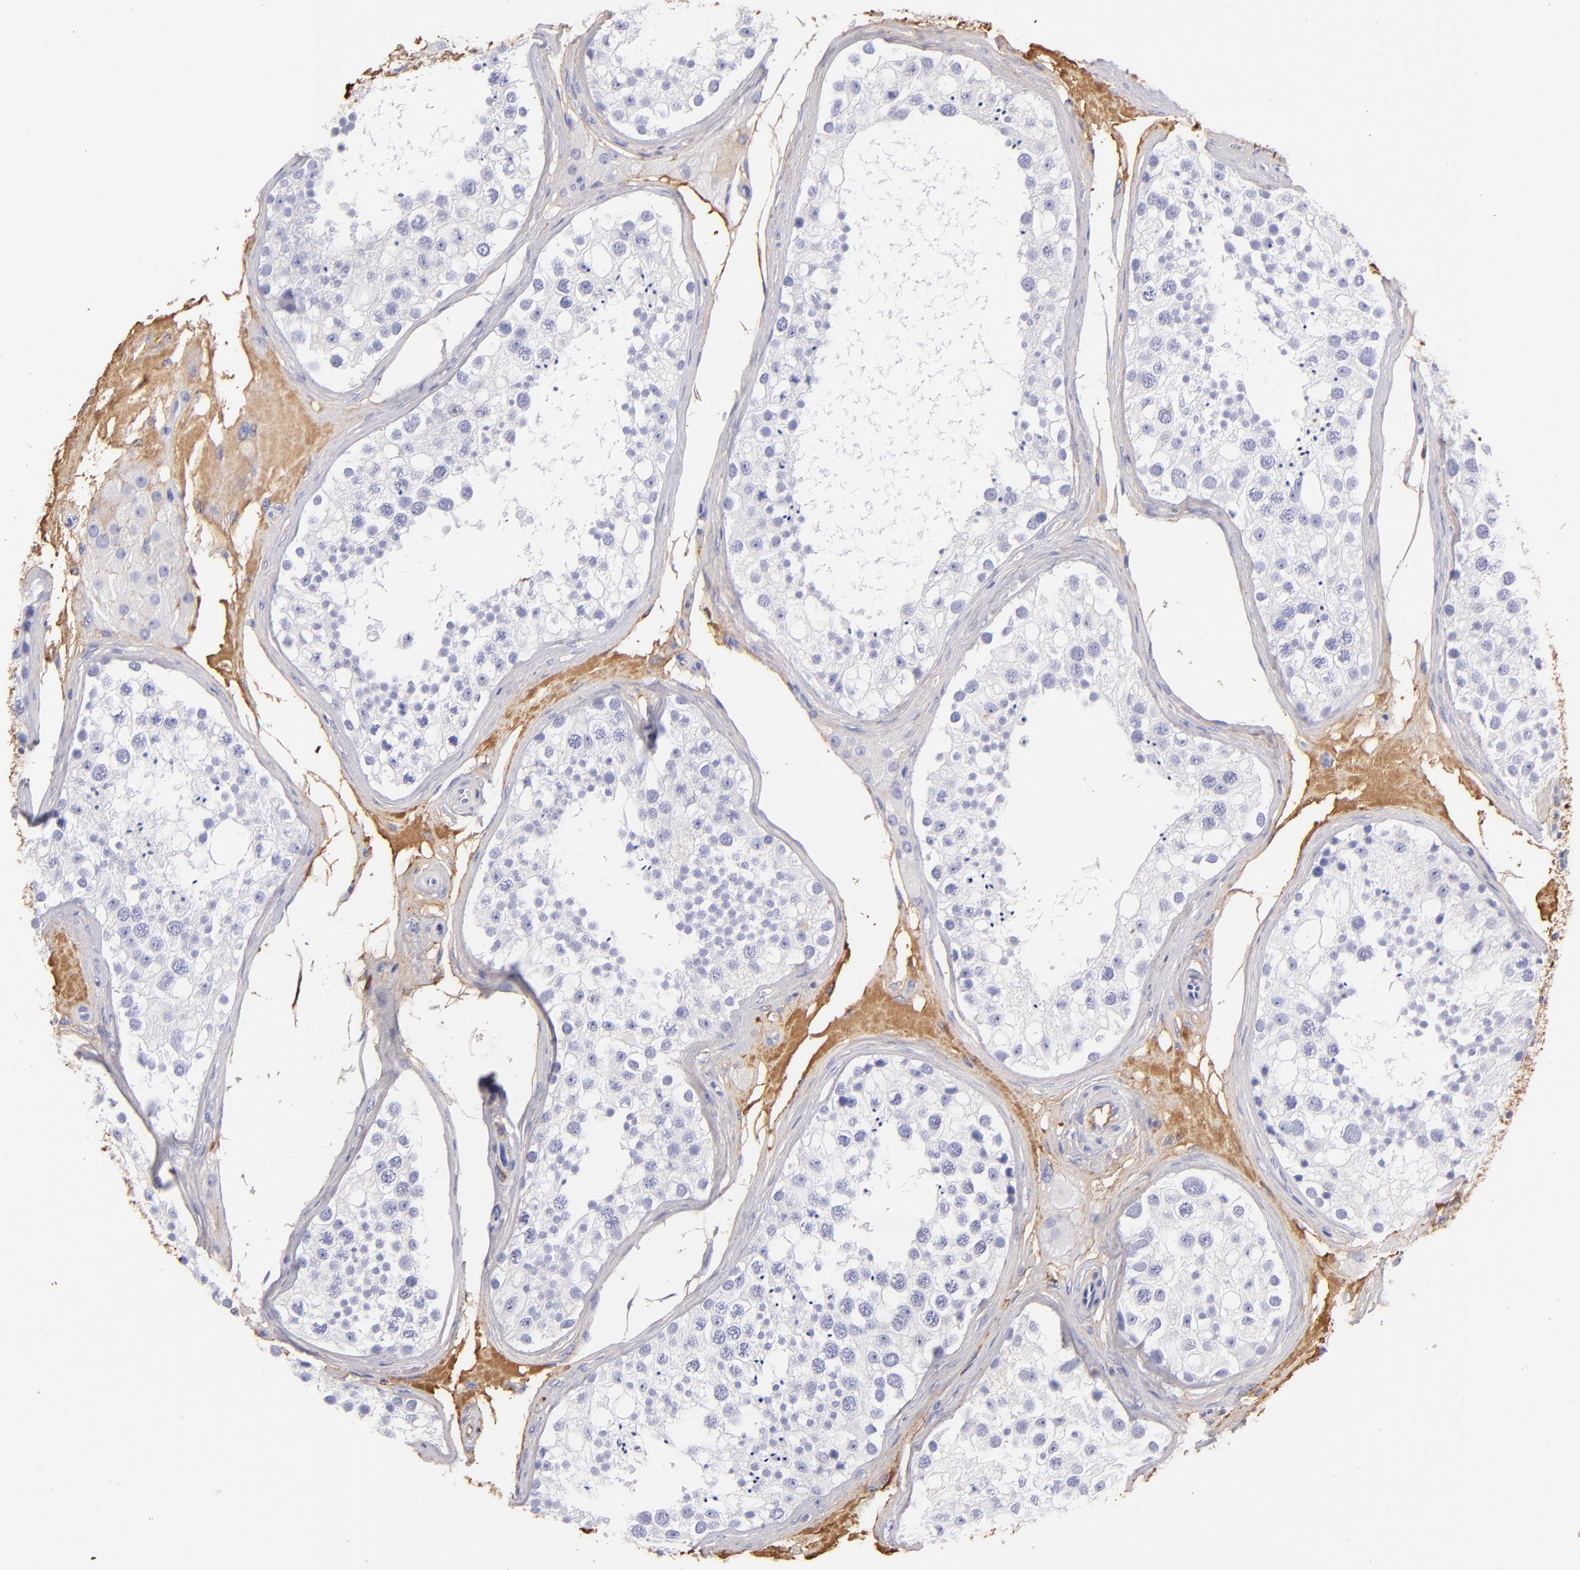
{"staining": {"intensity": "negative", "quantity": "none", "location": "none"}, "tissue": "testis", "cell_type": "Cells in seminiferous ducts", "image_type": "normal", "snomed": [{"axis": "morphology", "description": "Normal tissue, NOS"}, {"axis": "topography", "description": "Testis"}], "caption": "Photomicrograph shows no protein staining in cells in seminiferous ducts of normal testis. (DAB (3,3'-diaminobenzidine) IHC with hematoxylin counter stain).", "gene": "FGB", "patient": {"sex": "male", "age": 68}}